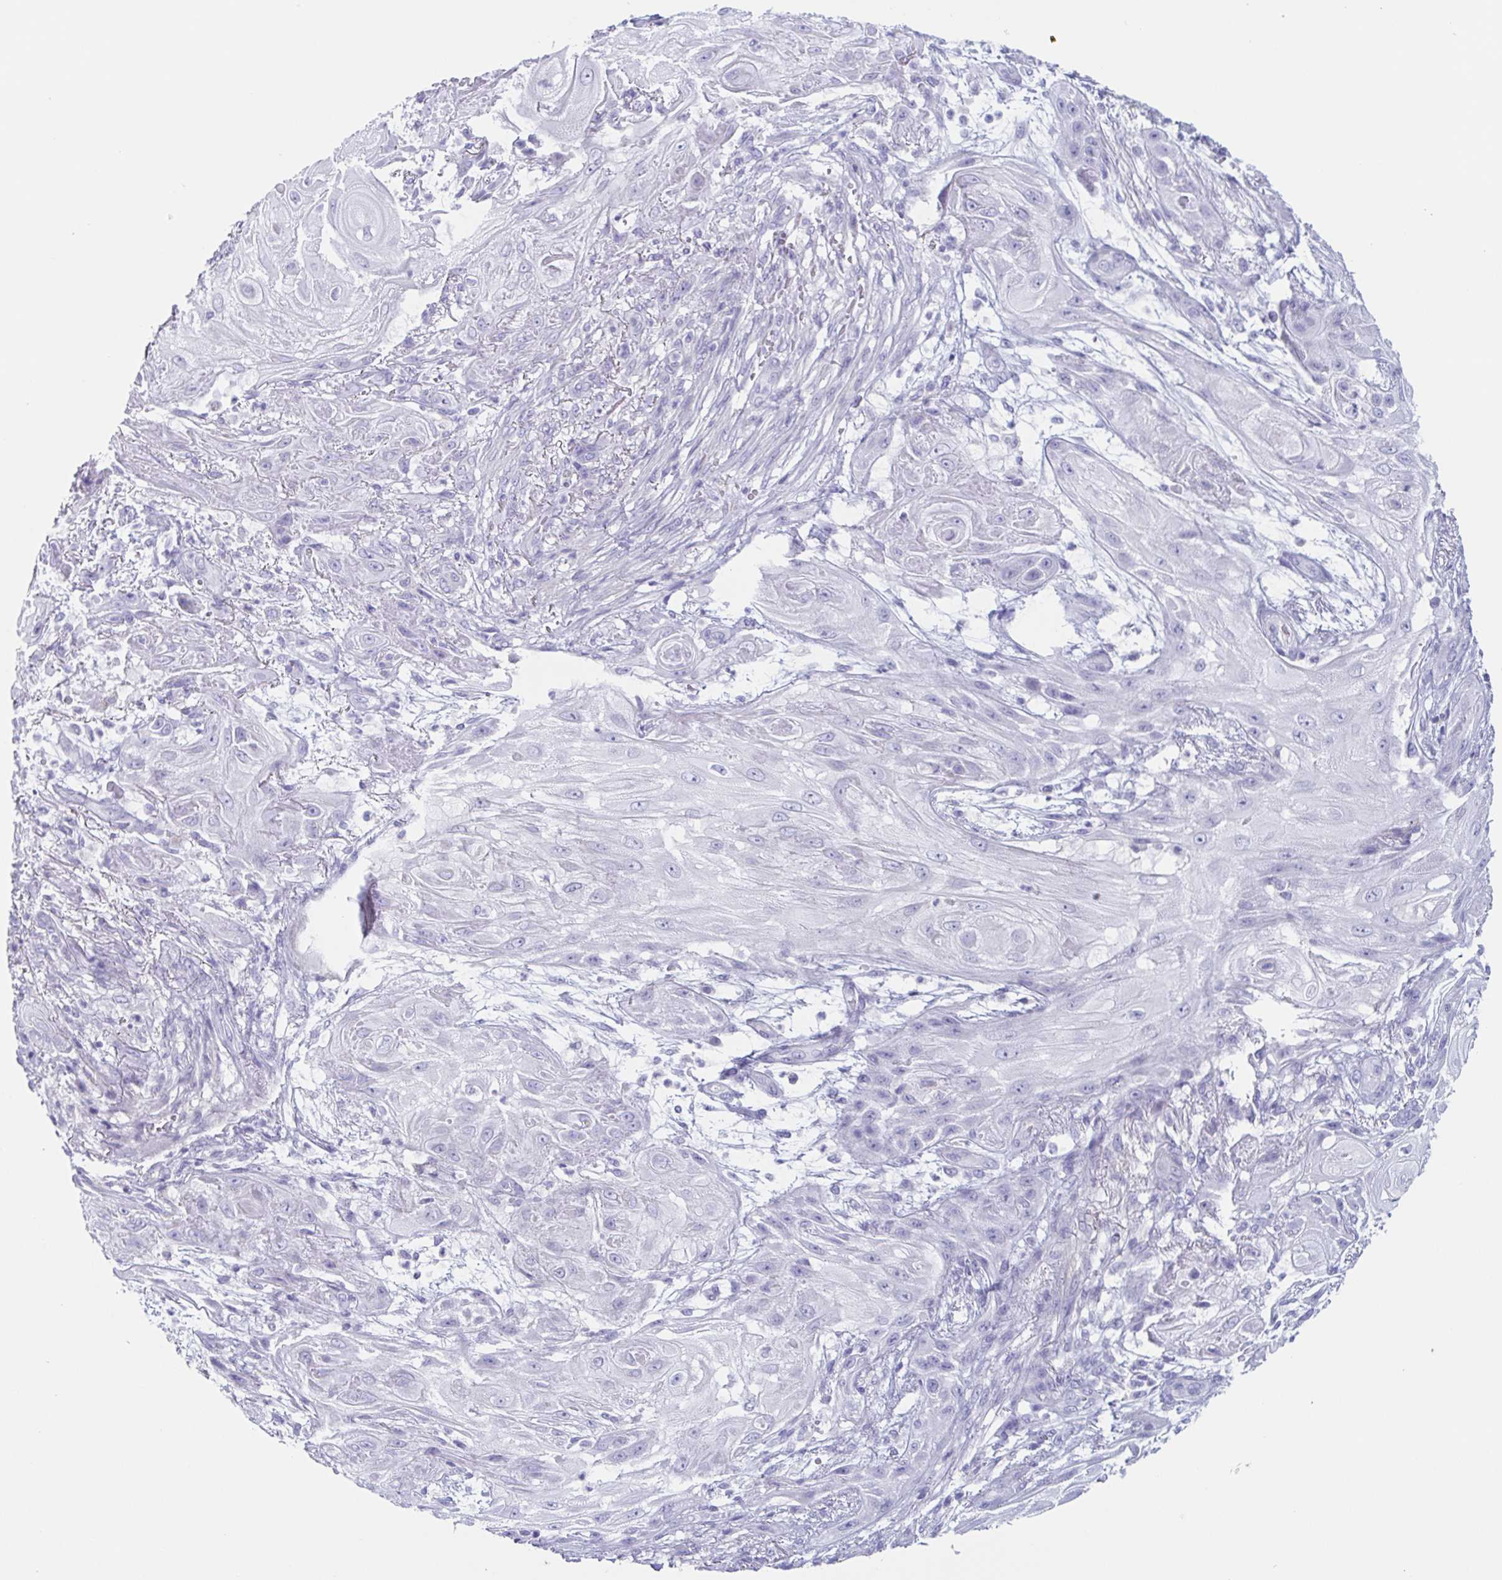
{"staining": {"intensity": "negative", "quantity": "none", "location": "none"}, "tissue": "skin cancer", "cell_type": "Tumor cells", "image_type": "cancer", "snomed": [{"axis": "morphology", "description": "Squamous cell carcinoma, NOS"}, {"axis": "topography", "description": "Skin"}], "caption": "Skin cancer was stained to show a protein in brown. There is no significant expression in tumor cells.", "gene": "TAGLN3", "patient": {"sex": "male", "age": 62}}